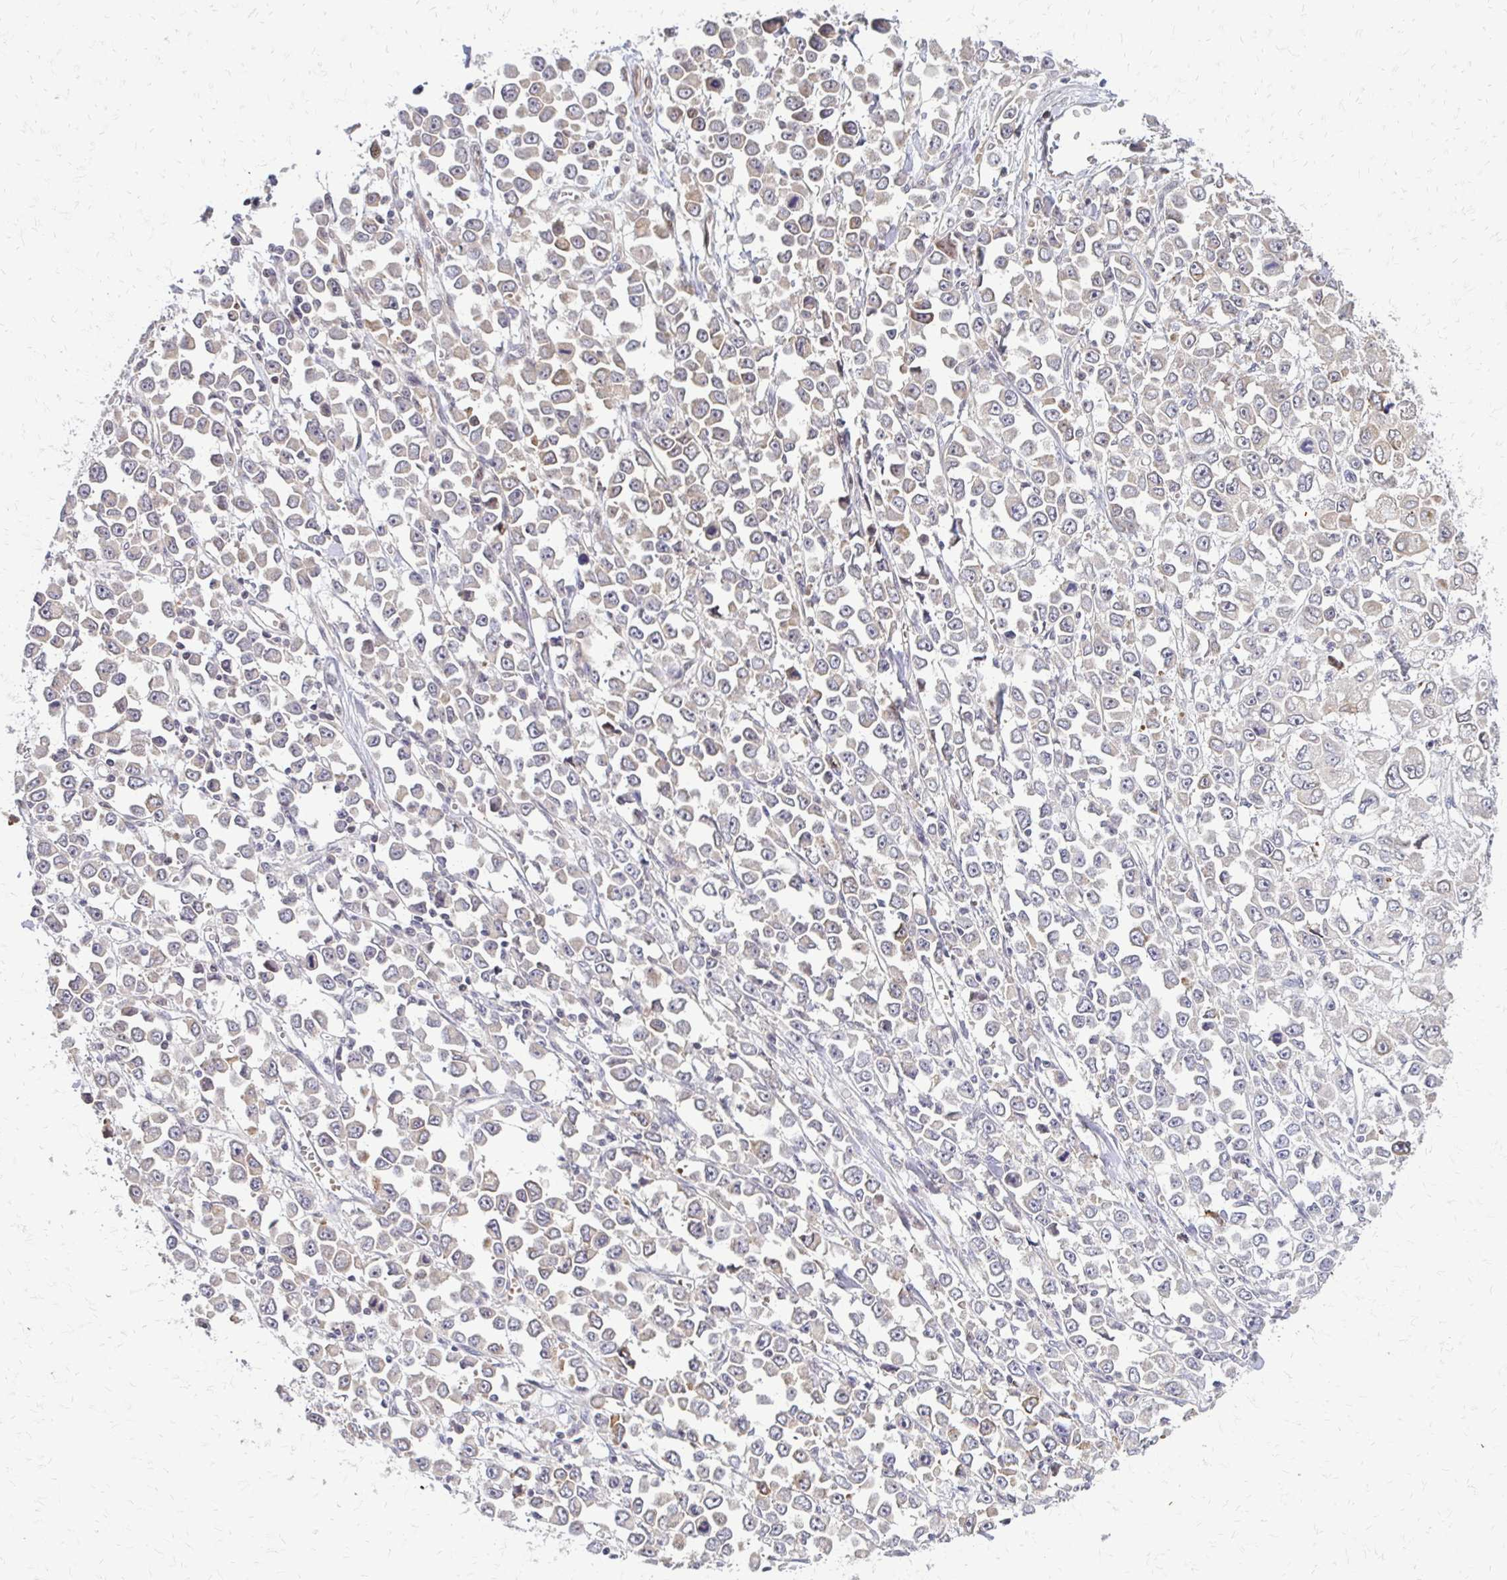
{"staining": {"intensity": "moderate", "quantity": "<25%", "location": "cytoplasmic/membranous"}, "tissue": "stomach cancer", "cell_type": "Tumor cells", "image_type": "cancer", "snomed": [{"axis": "morphology", "description": "Adenocarcinoma, NOS"}, {"axis": "topography", "description": "Stomach, upper"}], "caption": "Human stomach cancer stained for a protein (brown) shows moderate cytoplasmic/membranous positive positivity in approximately <25% of tumor cells.", "gene": "TRIR", "patient": {"sex": "male", "age": 70}}